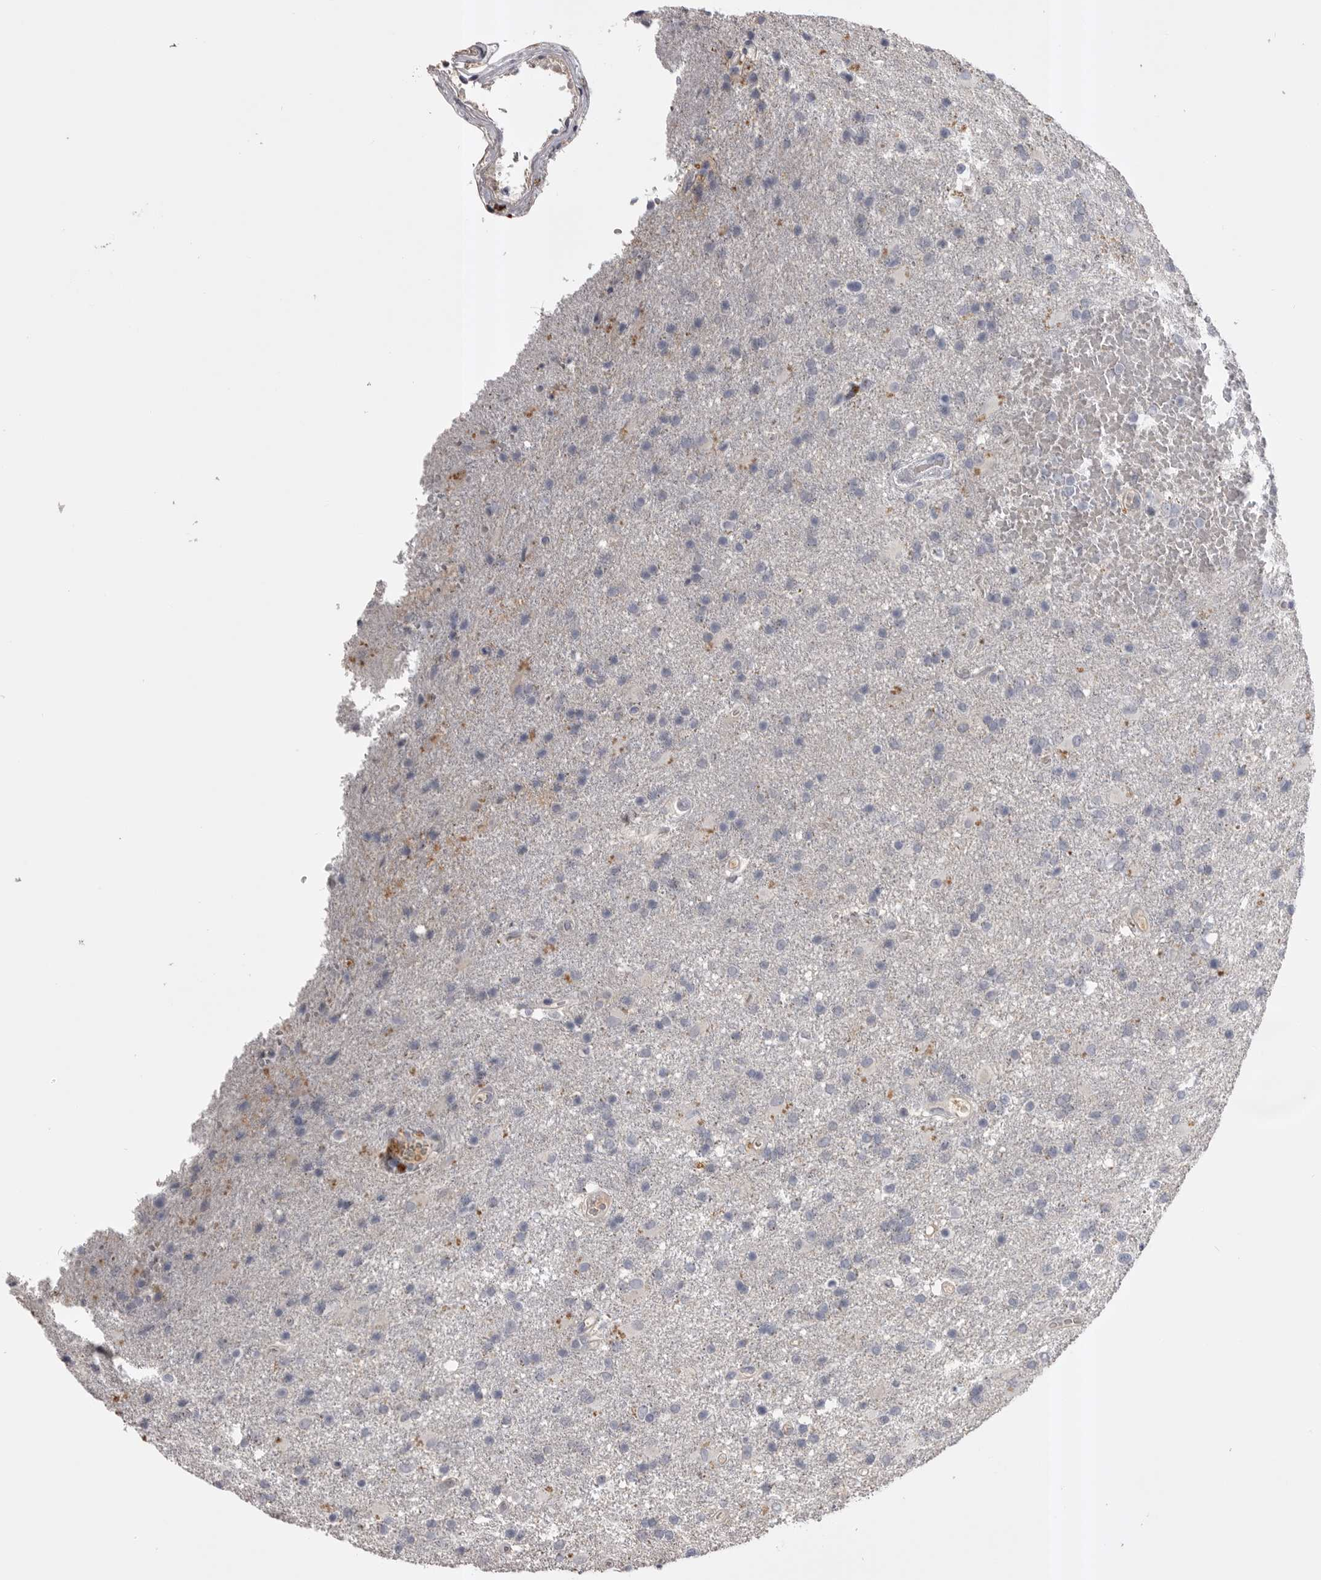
{"staining": {"intensity": "negative", "quantity": "none", "location": "none"}, "tissue": "glioma", "cell_type": "Tumor cells", "image_type": "cancer", "snomed": [{"axis": "morphology", "description": "Glioma, malignant, High grade"}, {"axis": "topography", "description": "Brain"}], "caption": "A micrograph of glioma stained for a protein exhibits no brown staining in tumor cells.", "gene": "AHSG", "patient": {"sex": "male", "age": 72}}